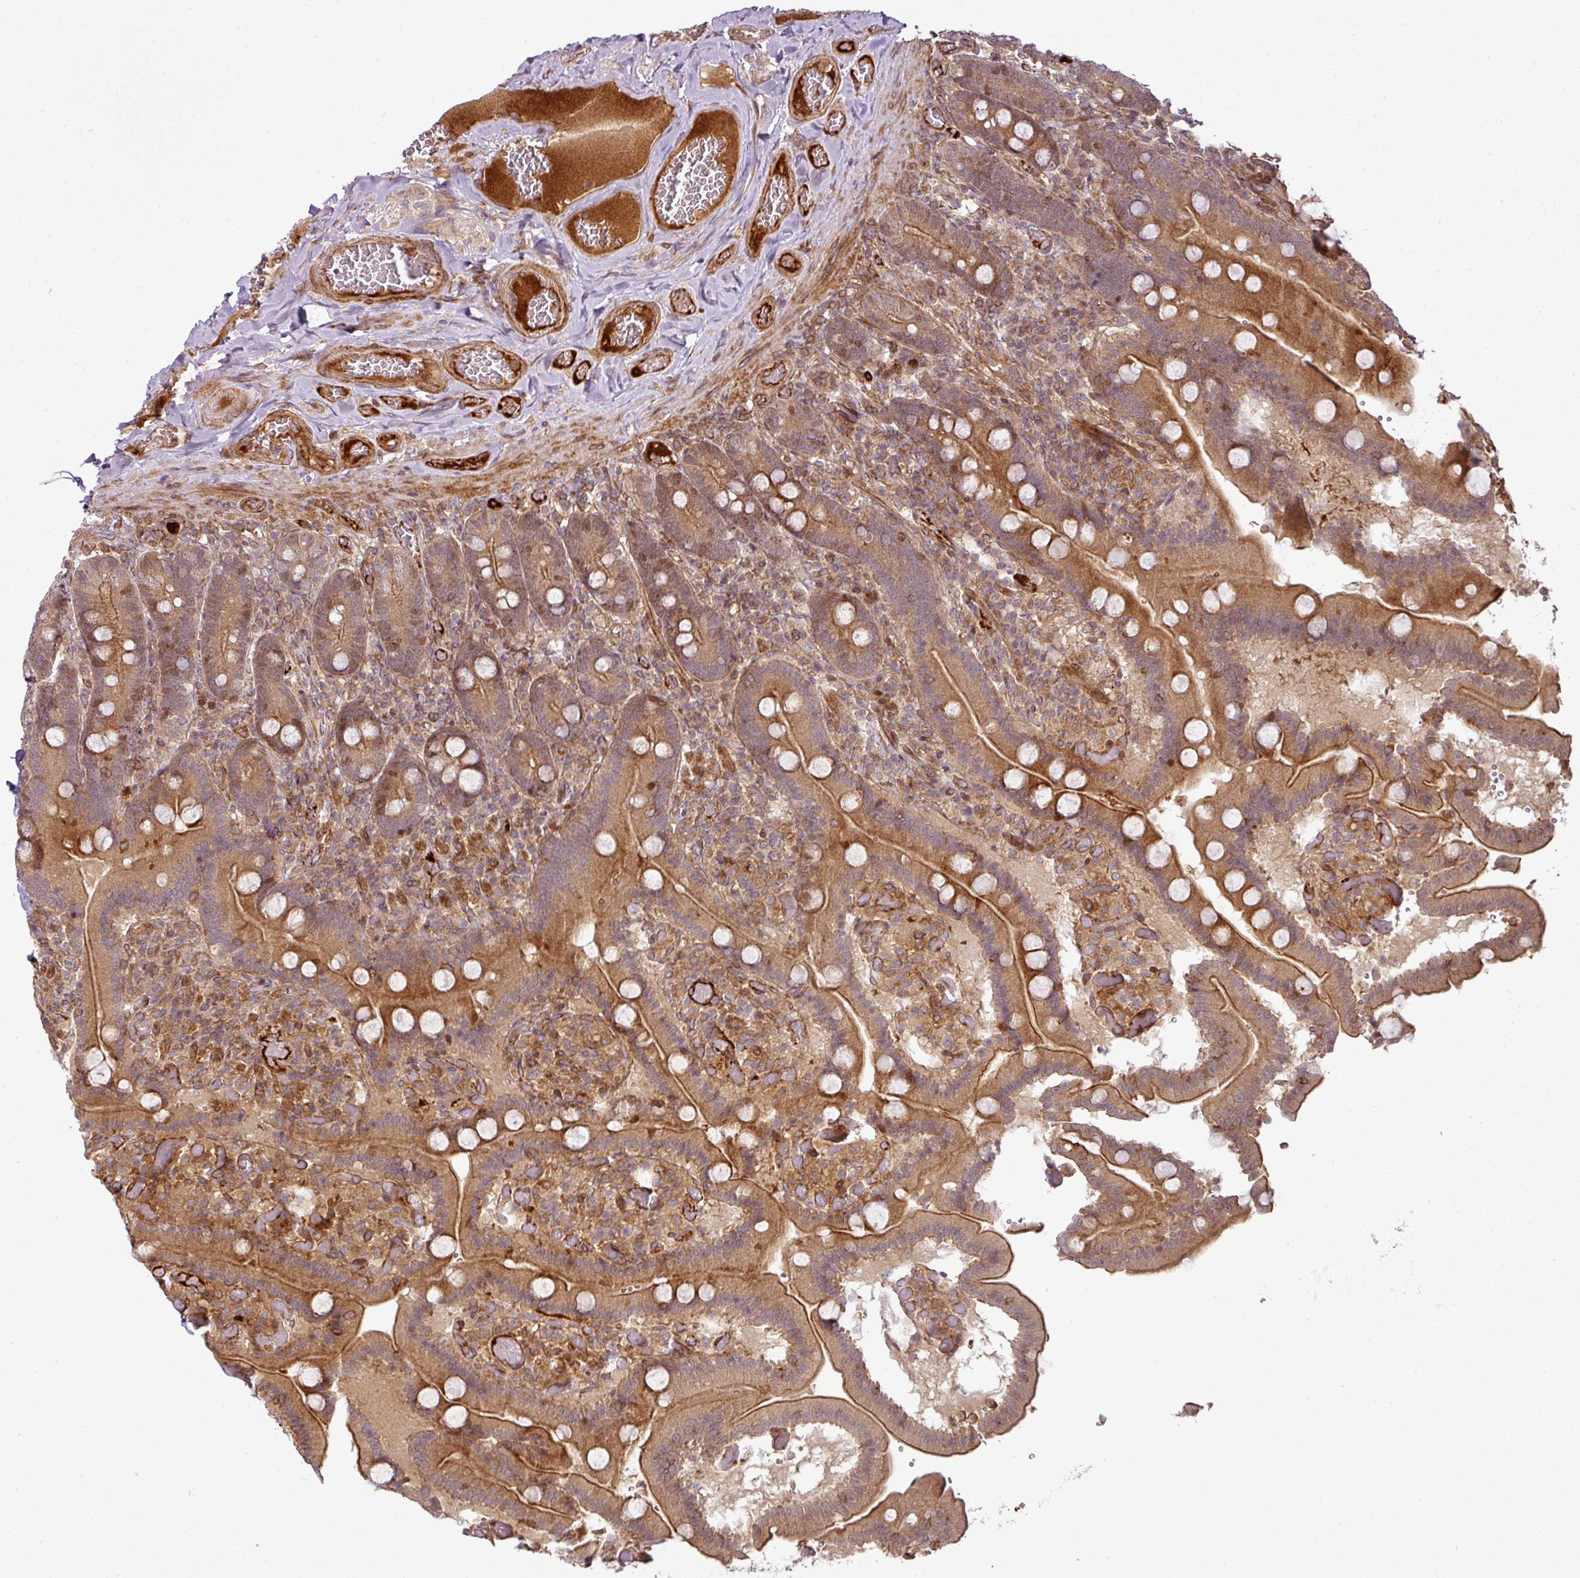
{"staining": {"intensity": "moderate", "quantity": ">75%", "location": "cytoplasmic/membranous"}, "tissue": "duodenum", "cell_type": "Glandular cells", "image_type": "normal", "snomed": [{"axis": "morphology", "description": "Normal tissue, NOS"}, {"axis": "topography", "description": "Duodenum"}], "caption": "High-magnification brightfield microscopy of benign duodenum stained with DAB (3,3'-diaminobenzidine) (brown) and counterstained with hematoxylin (blue). glandular cells exhibit moderate cytoplasmic/membranous positivity is identified in about>75% of cells.", "gene": "ATAT1", "patient": {"sex": "female", "age": 62}}